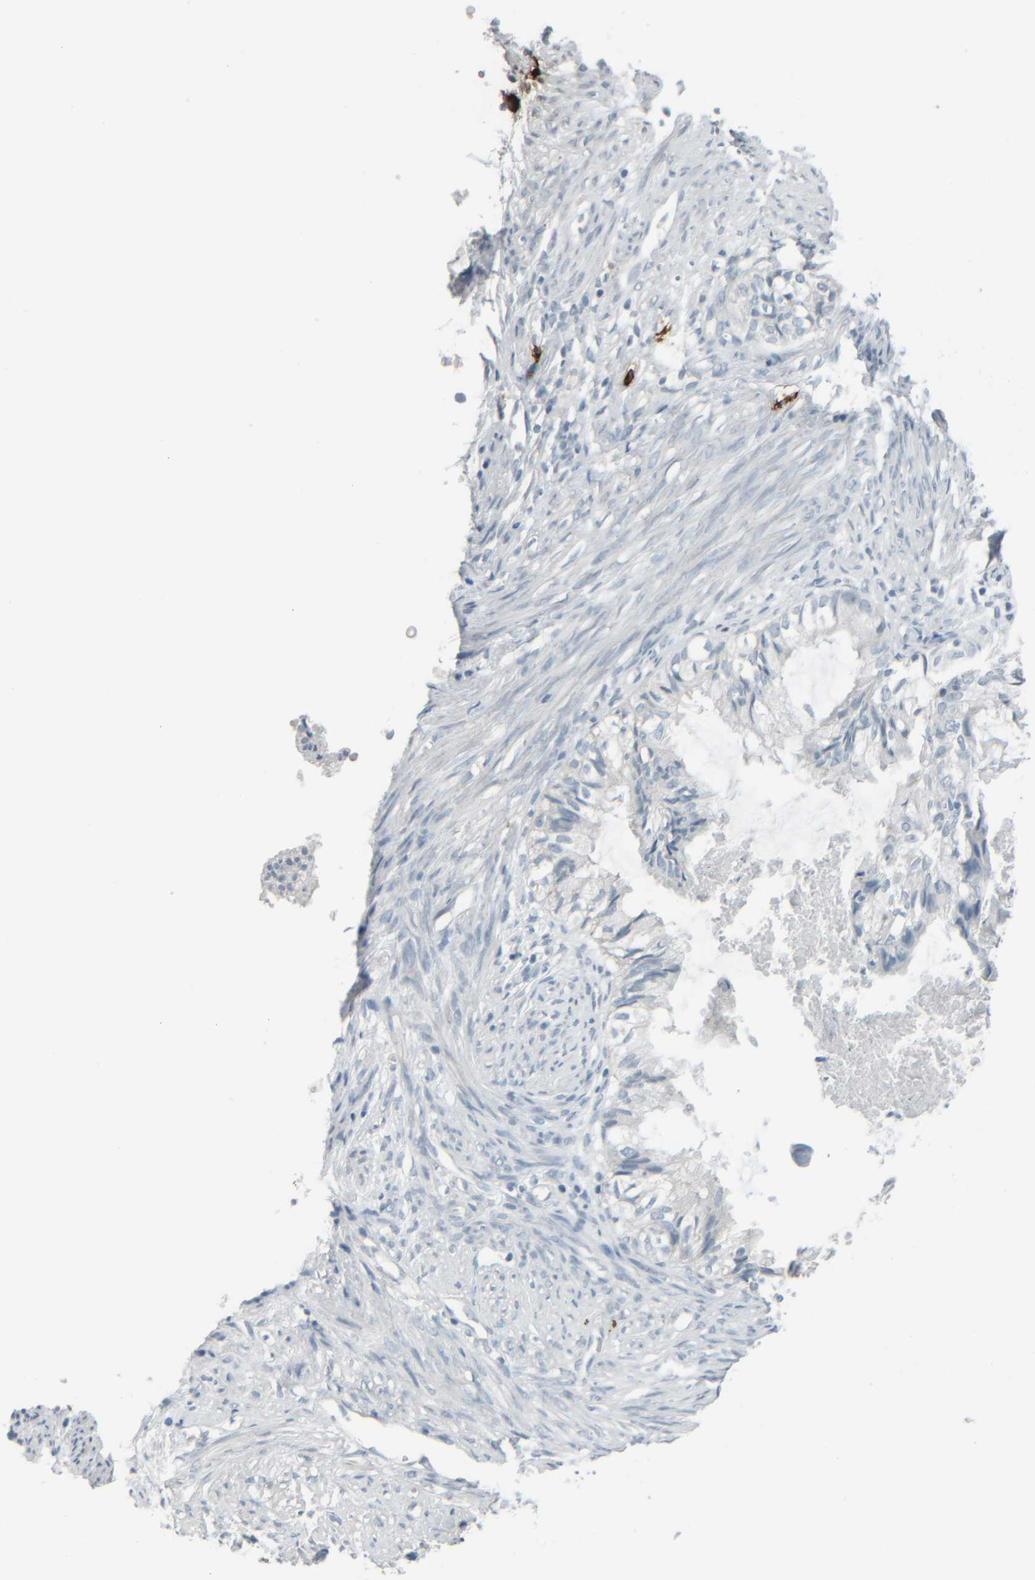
{"staining": {"intensity": "negative", "quantity": "none", "location": "none"}, "tissue": "cervical cancer", "cell_type": "Tumor cells", "image_type": "cancer", "snomed": [{"axis": "morphology", "description": "Normal tissue, NOS"}, {"axis": "morphology", "description": "Adenocarcinoma, NOS"}, {"axis": "topography", "description": "Cervix"}, {"axis": "topography", "description": "Endometrium"}], "caption": "Tumor cells show no significant staining in adenocarcinoma (cervical).", "gene": "TPSAB1", "patient": {"sex": "female", "age": 86}}